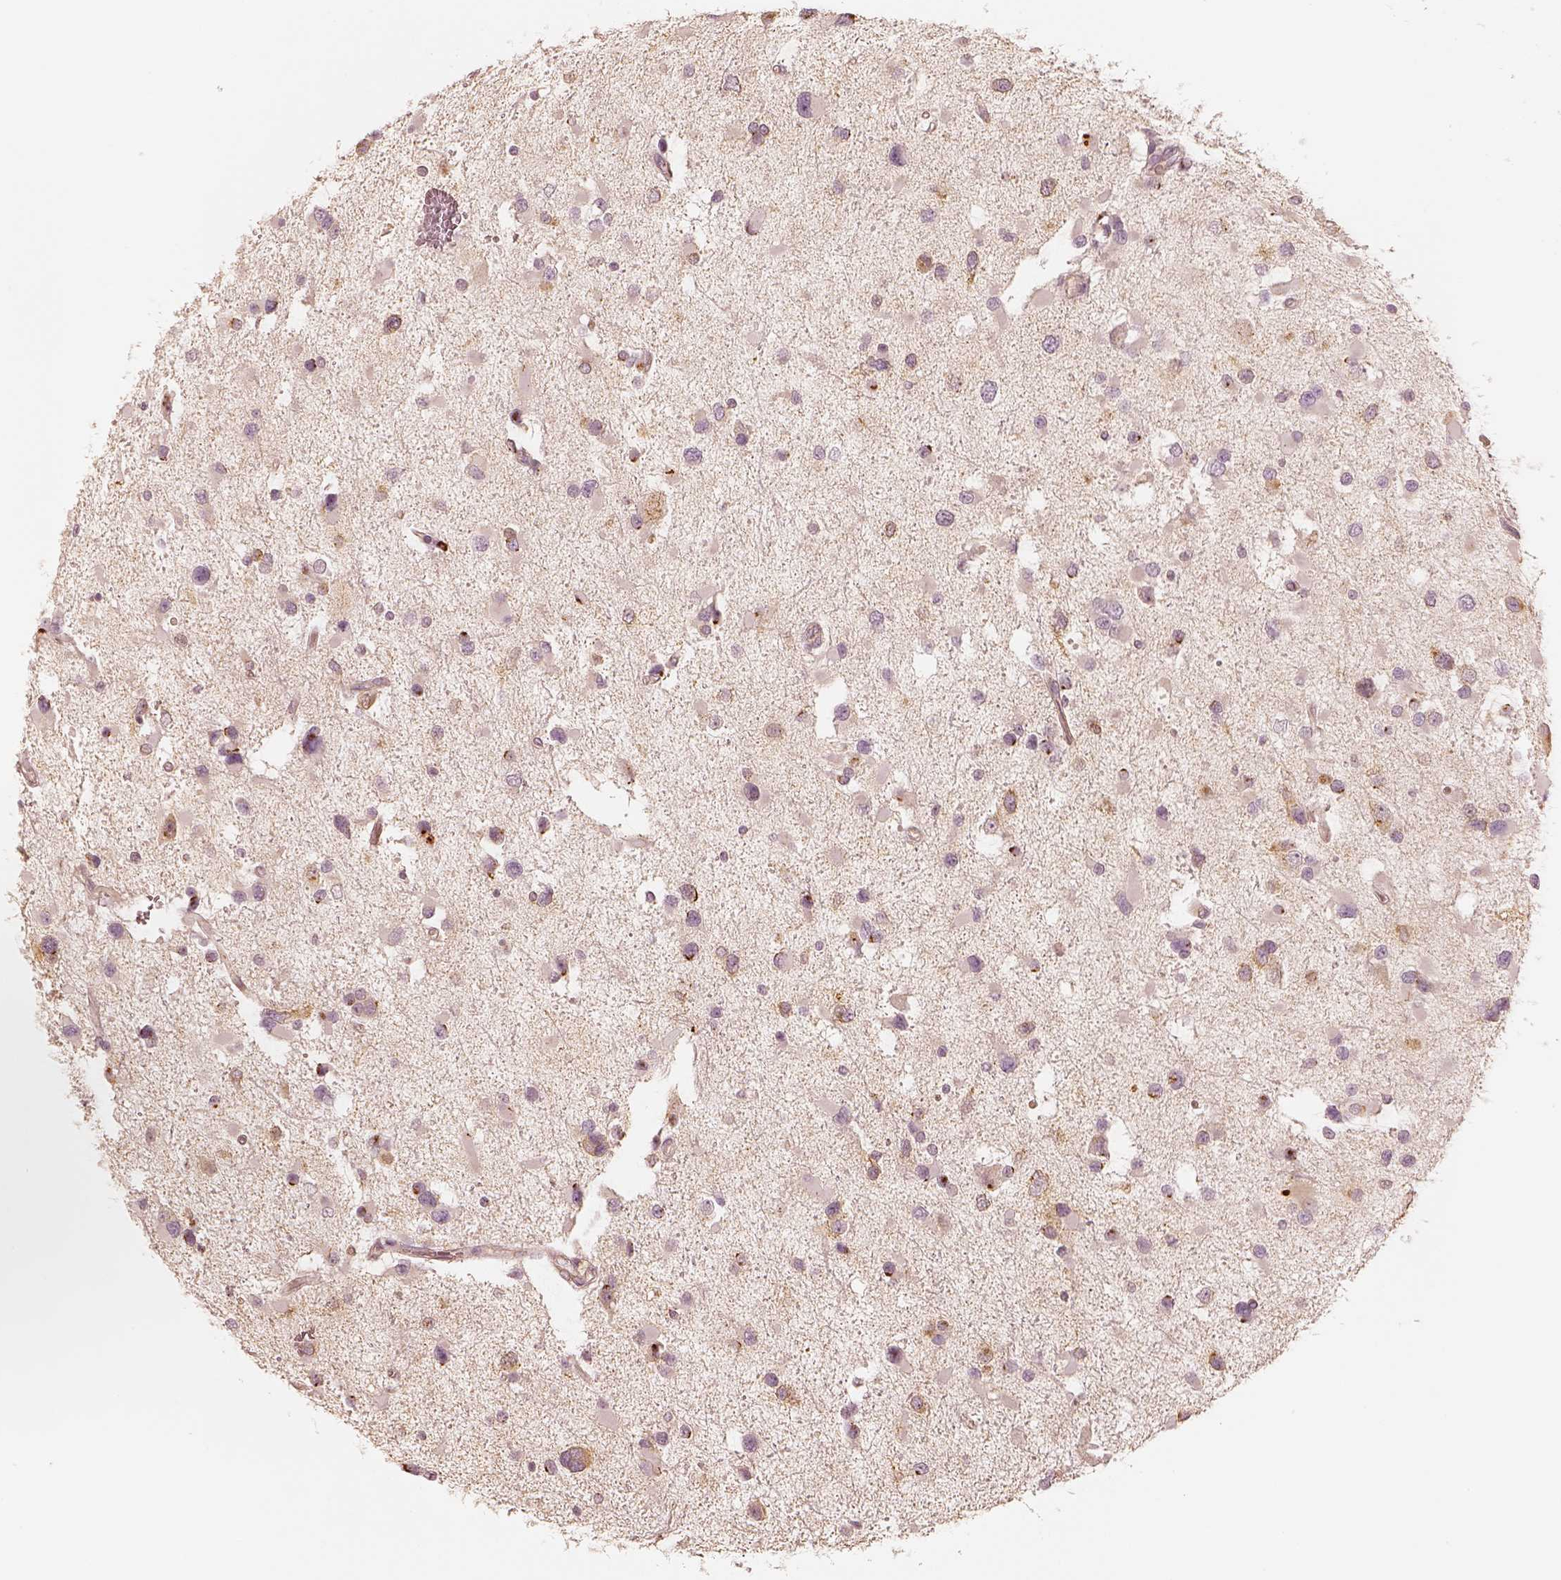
{"staining": {"intensity": "moderate", "quantity": "<25%", "location": "cytoplasmic/membranous"}, "tissue": "glioma", "cell_type": "Tumor cells", "image_type": "cancer", "snomed": [{"axis": "morphology", "description": "Glioma, malignant, Low grade"}, {"axis": "topography", "description": "Brain"}], "caption": "Approximately <25% of tumor cells in glioma display moderate cytoplasmic/membranous protein staining as visualized by brown immunohistochemical staining.", "gene": "GORASP2", "patient": {"sex": "female", "age": 32}}